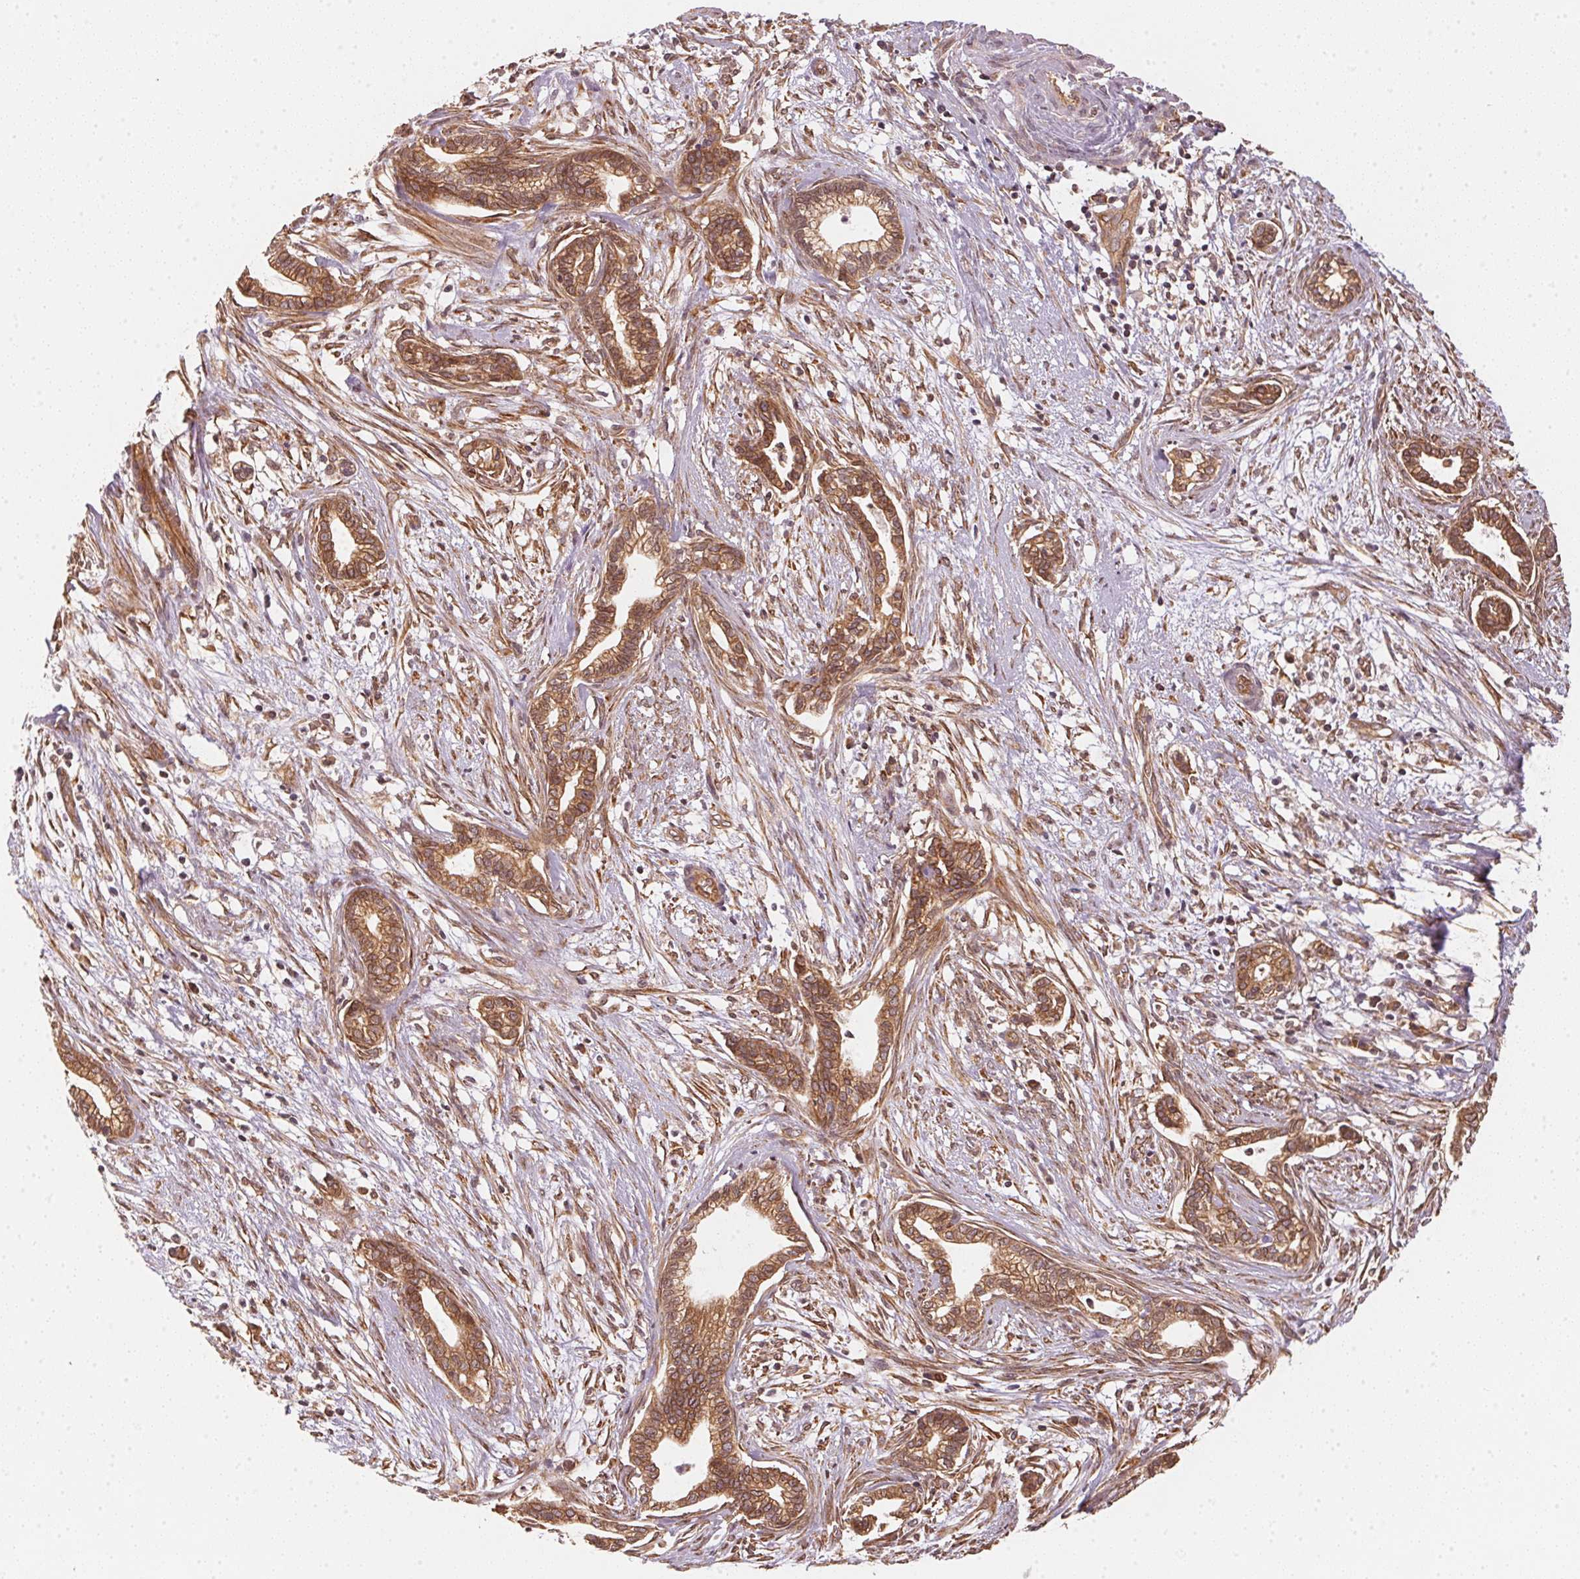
{"staining": {"intensity": "moderate", "quantity": ">75%", "location": "cytoplasmic/membranous"}, "tissue": "cervical cancer", "cell_type": "Tumor cells", "image_type": "cancer", "snomed": [{"axis": "morphology", "description": "Adenocarcinoma, NOS"}, {"axis": "topography", "description": "Cervix"}], "caption": "Immunohistochemistry of adenocarcinoma (cervical) displays medium levels of moderate cytoplasmic/membranous staining in approximately >75% of tumor cells.", "gene": "STRN4", "patient": {"sex": "female", "age": 62}}